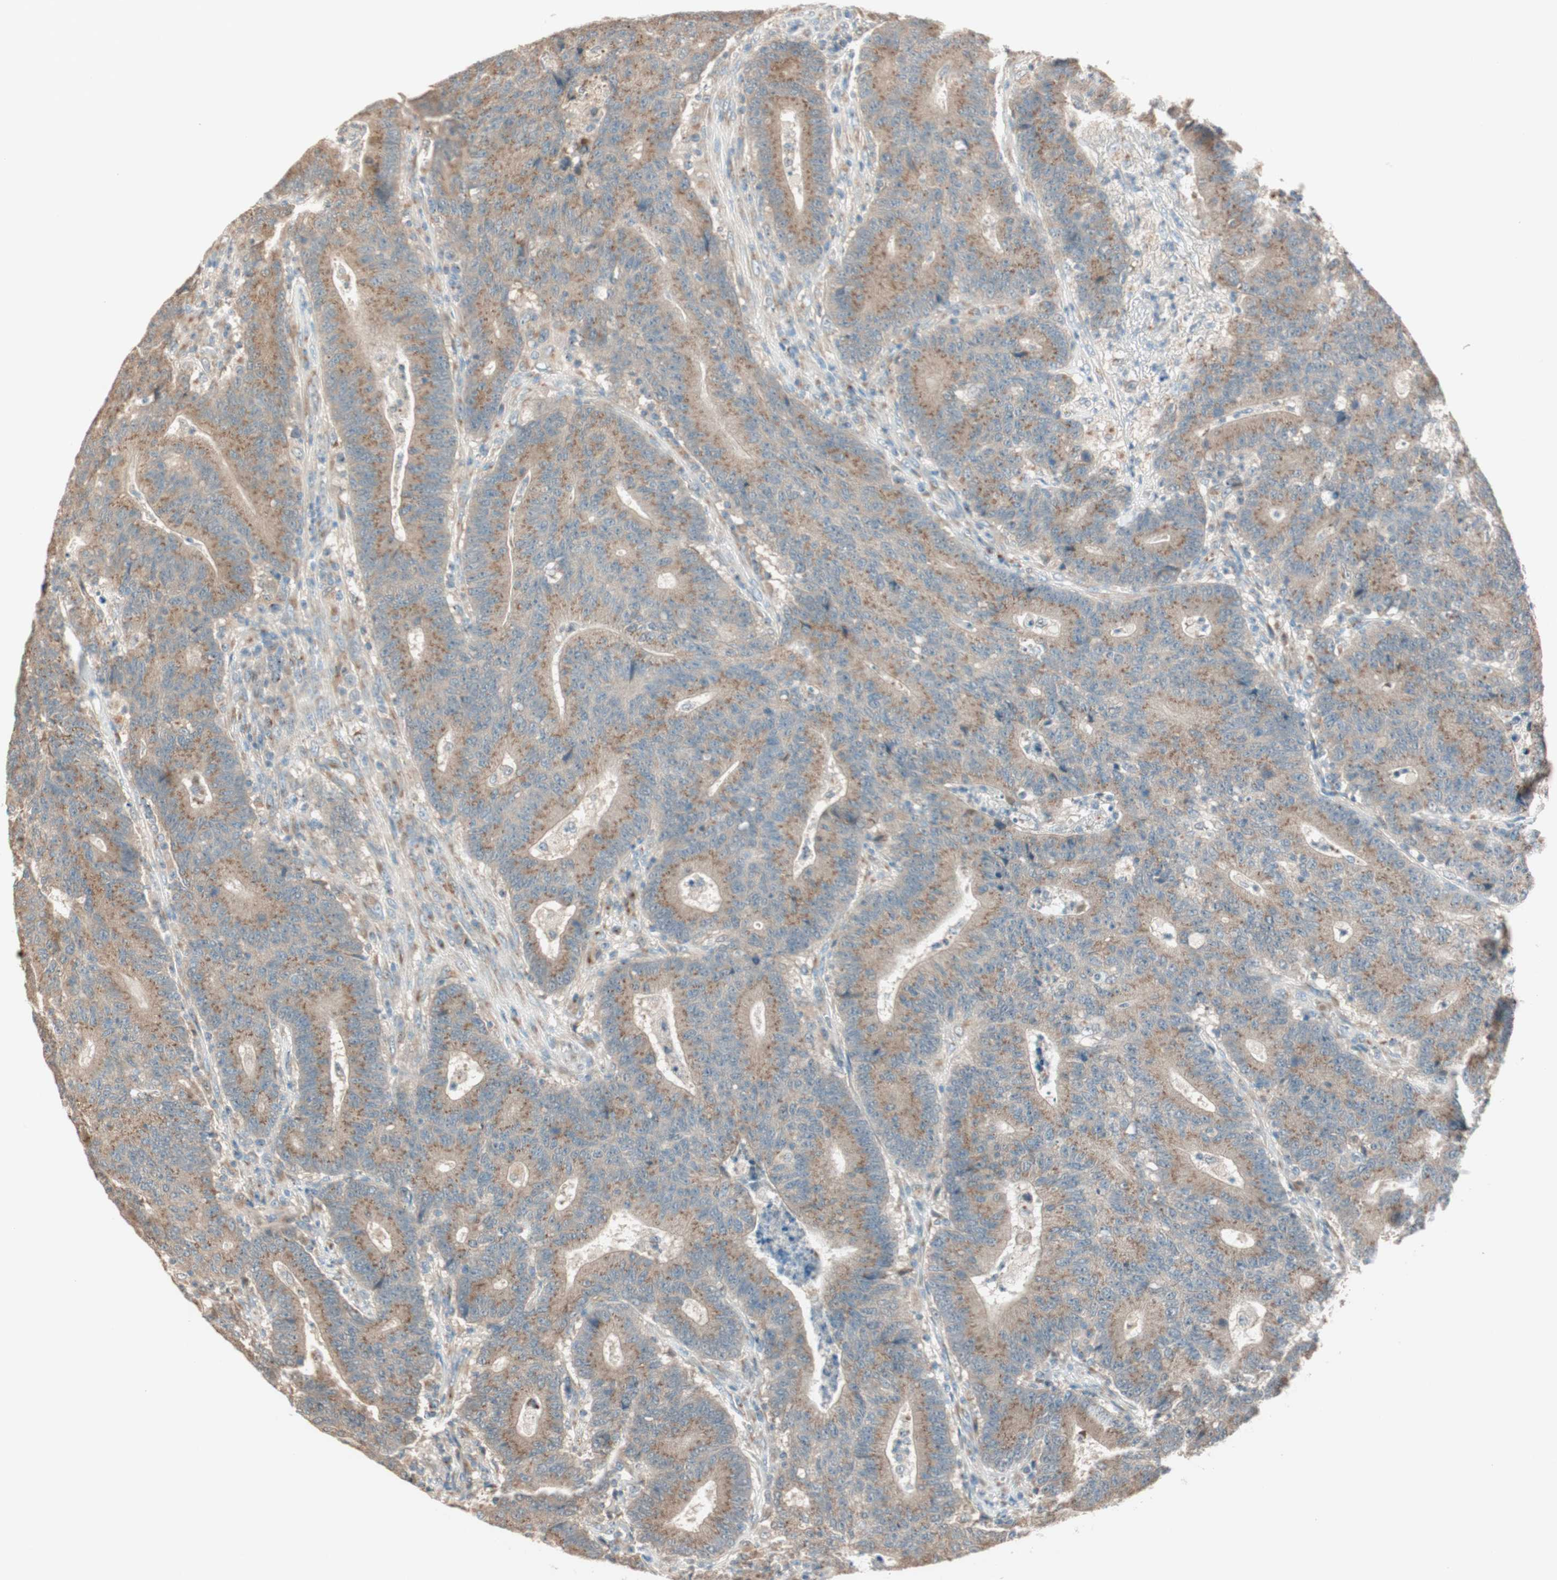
{"staining": {"intensity": "moderate", "quantity": ">75%", "location": "cytoplasmic/membranous"}, "tissue": "colorectal cancer", "cell_type": "Tumor cells", "image_type": "cancer", "snomed": [{"axis": "morphology", "description": "Normal tissue, NOS"}, {"axis": "morphology", "description": "Adenocarcinoma, NOS"}, {"axis": "topography", "description": "Colon"}], "caption": "IHC of human colorectal cancer shows medium levels of moderate cytoplasmic/membranous positivity in approximately >75% of tumor cells.", "gene": "SEC16A", "patient": {"sex": "female", "age": 75}}